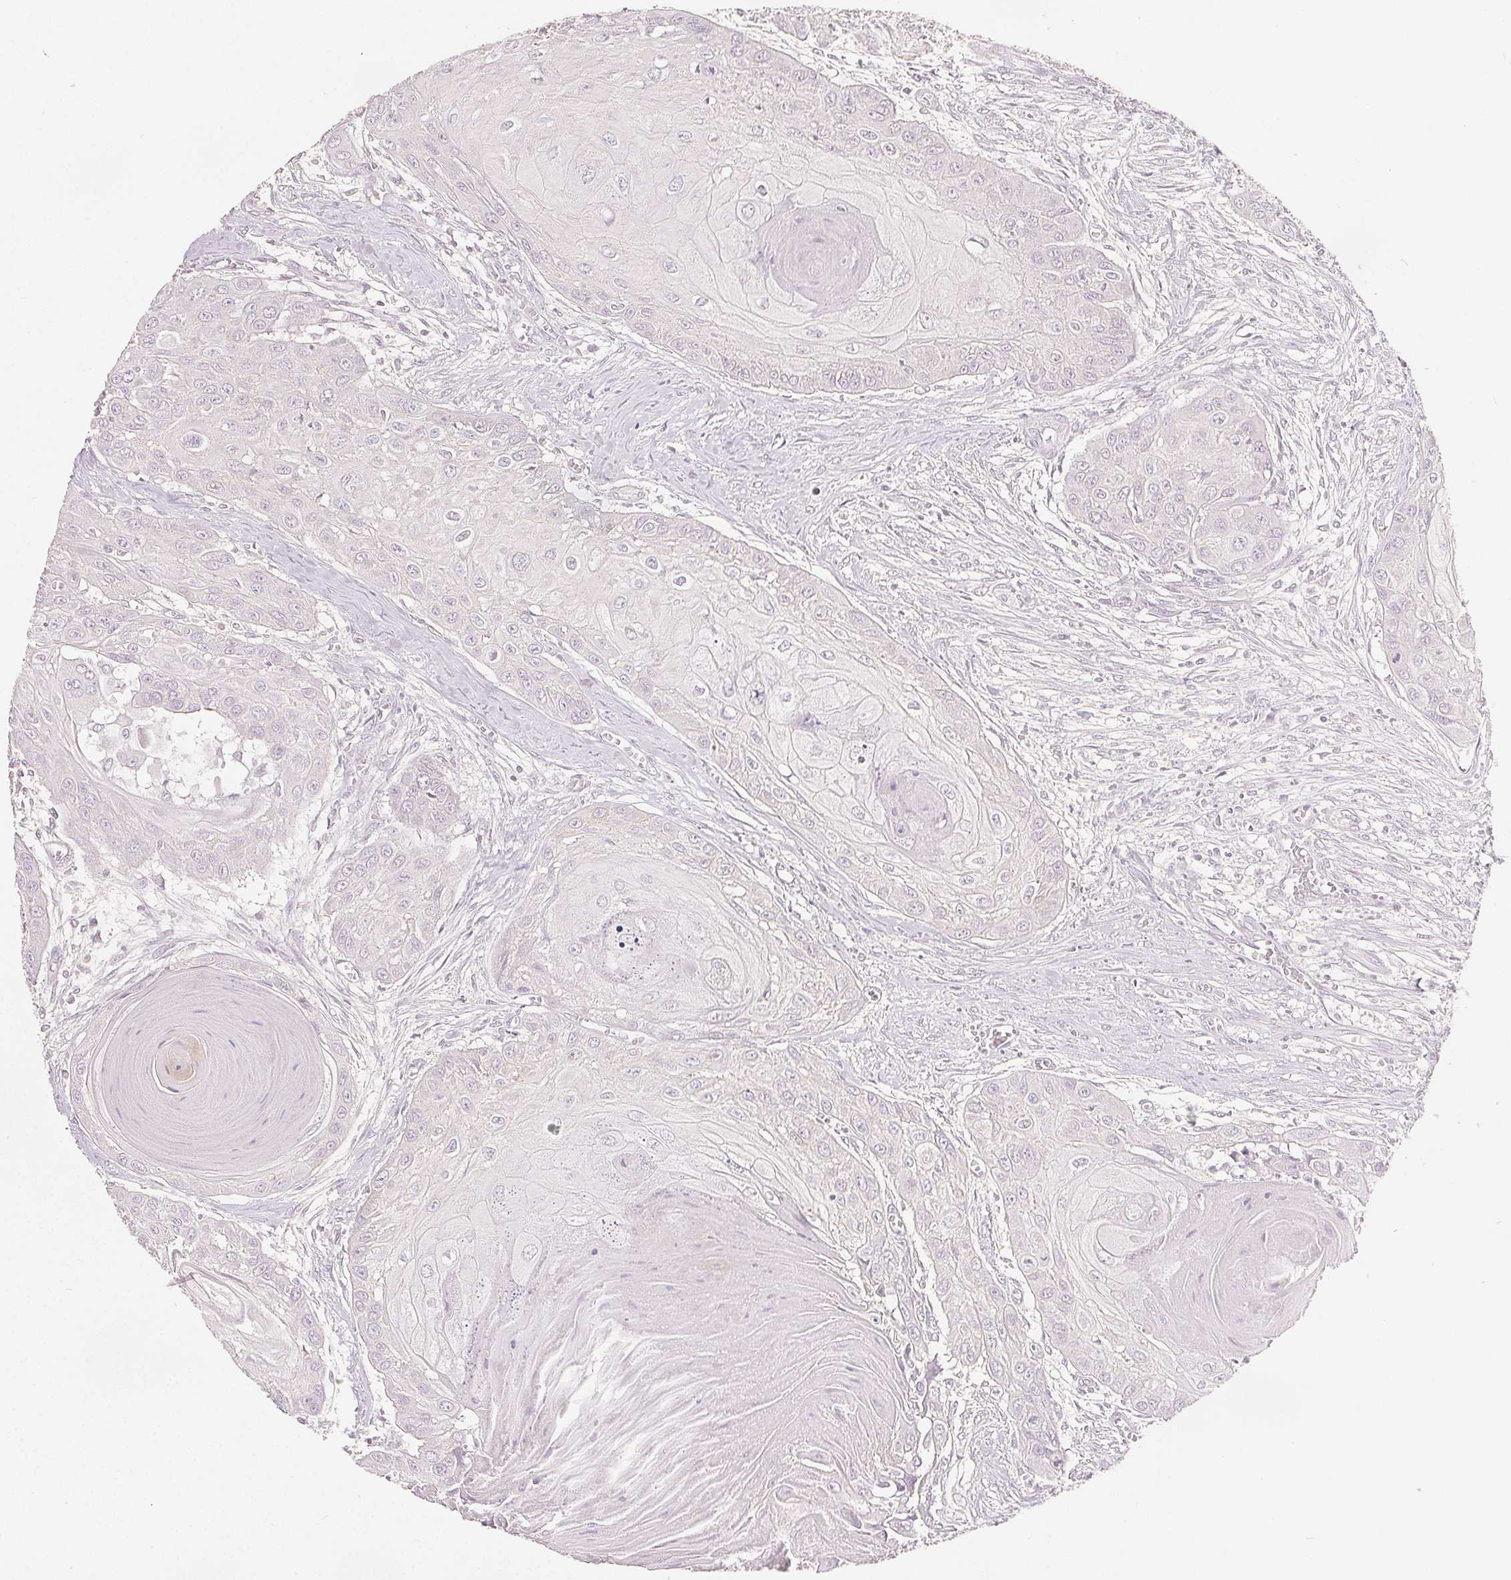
{"staining": {"intensity": "negative", "quantity": "none", "location": "none"}, "tissue": "head and neck cancer", "cell_type": "Tumor cells", "image_type": "cancer", "snomed": [{"axis": "morphology", "description": "Squamous cell carcinoma, NOS"}, {"axis": "topography", "description": "Oral tissue"}, {"axis": "topography", "description": "Head-Neck"}], "caption": "Micrograph shows no protein positivity in tumor cells of squamous cell carcinoma (head and neck) tissue.", "gene": "CA12", "patient": {"sex": "male", "age": 71}}